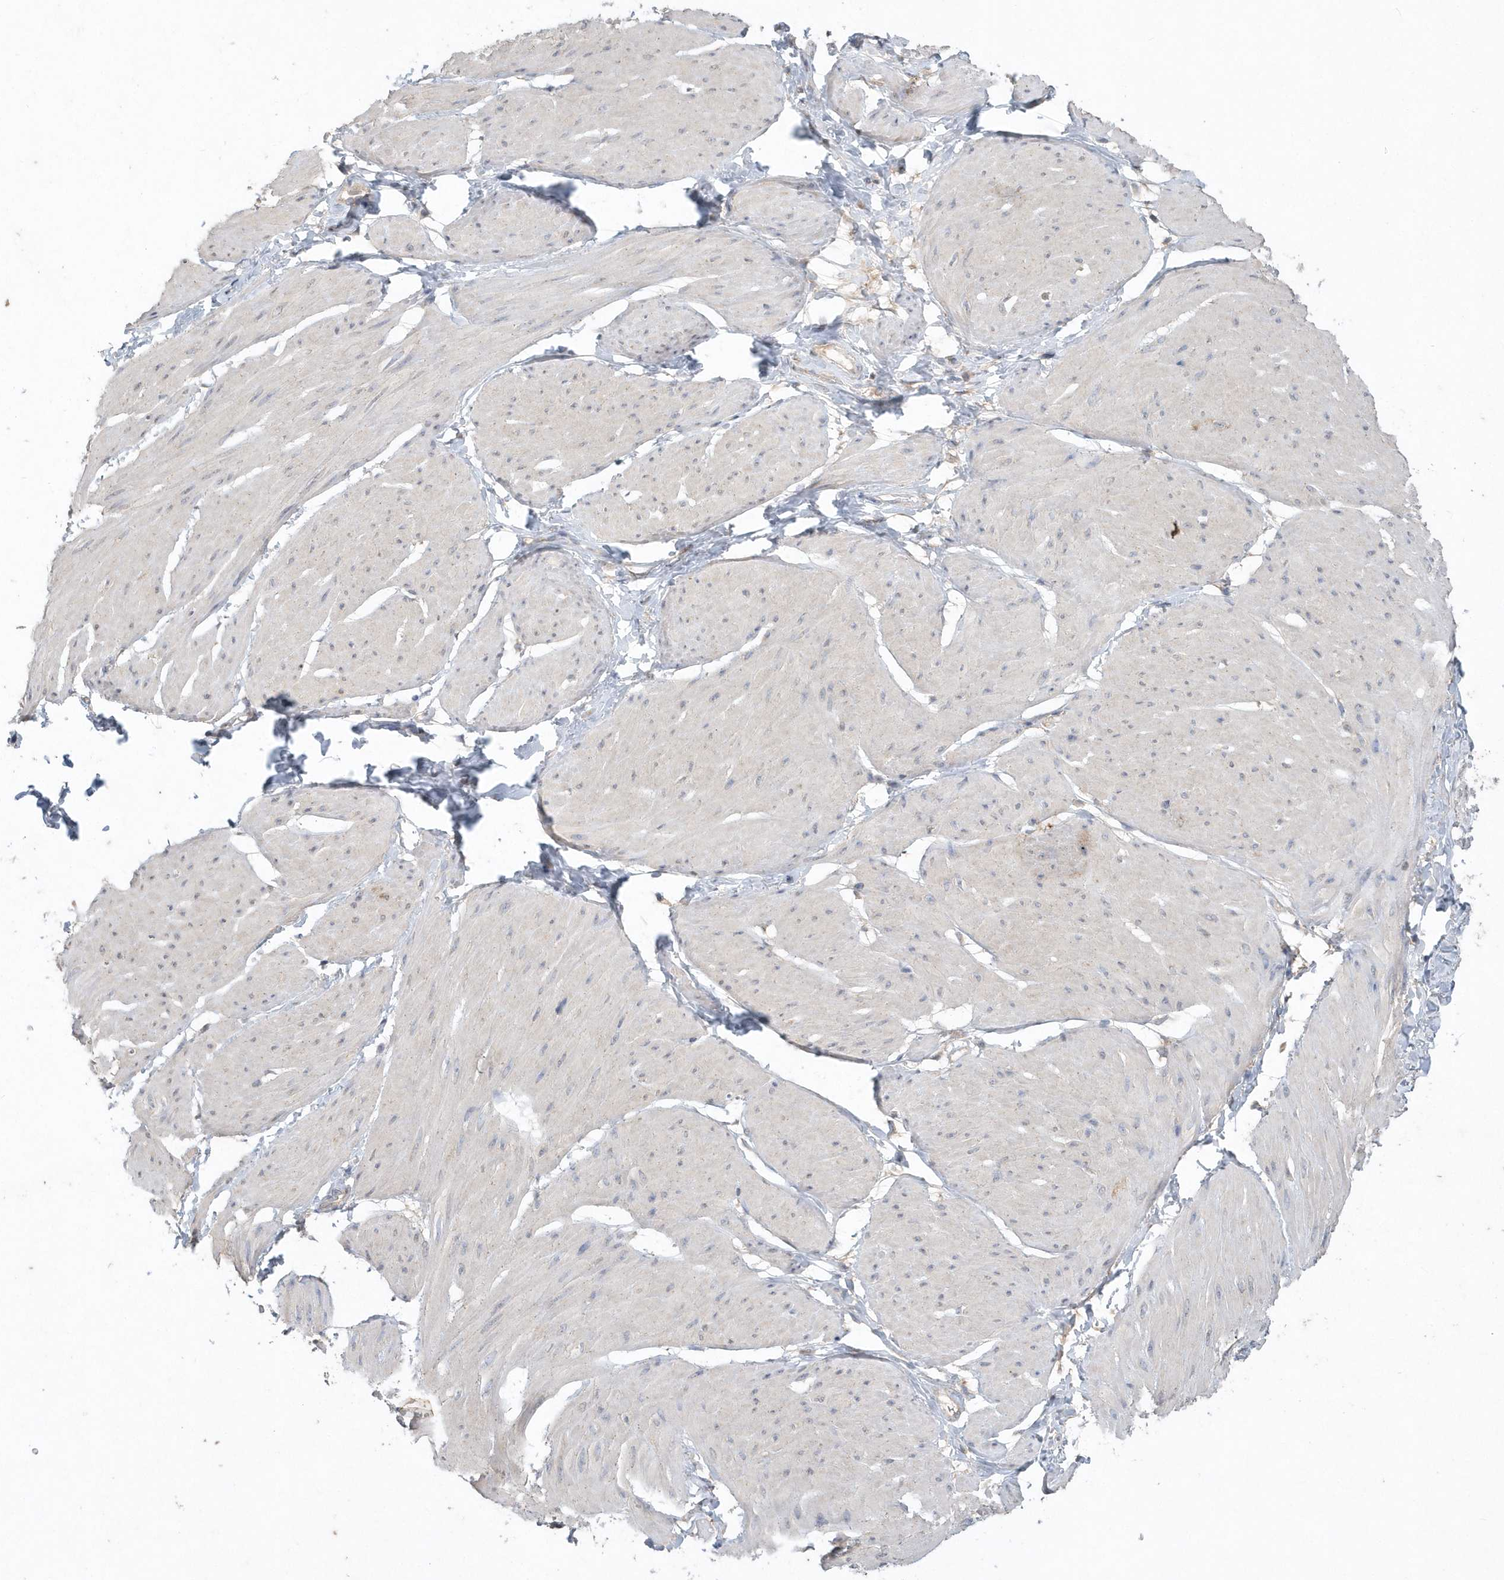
{"staining": {"intensity": "negative", "quantity": "none", "location": "none"}, "tissue": "smooth muscle", "cell_type": "Smooth muscle cells", "image_type": "normal", "snomed": [{"axis": "morphology", "description": "Urothelial carcinoma, High grade"}, {"axis": "topography", "description": "Urinary bladder"}], "caption": "There is no significant expression in smooth muscle cells of smooth muscle. (Stains: DAB (3,3'-diaminobenzidine) immunohistochemistry with hematoxylin counter stain, Microscopy: brightfield microscopy at high magnification).", "gene": "AKR7A2", "patient": {"sex": "male", "age": 46}}